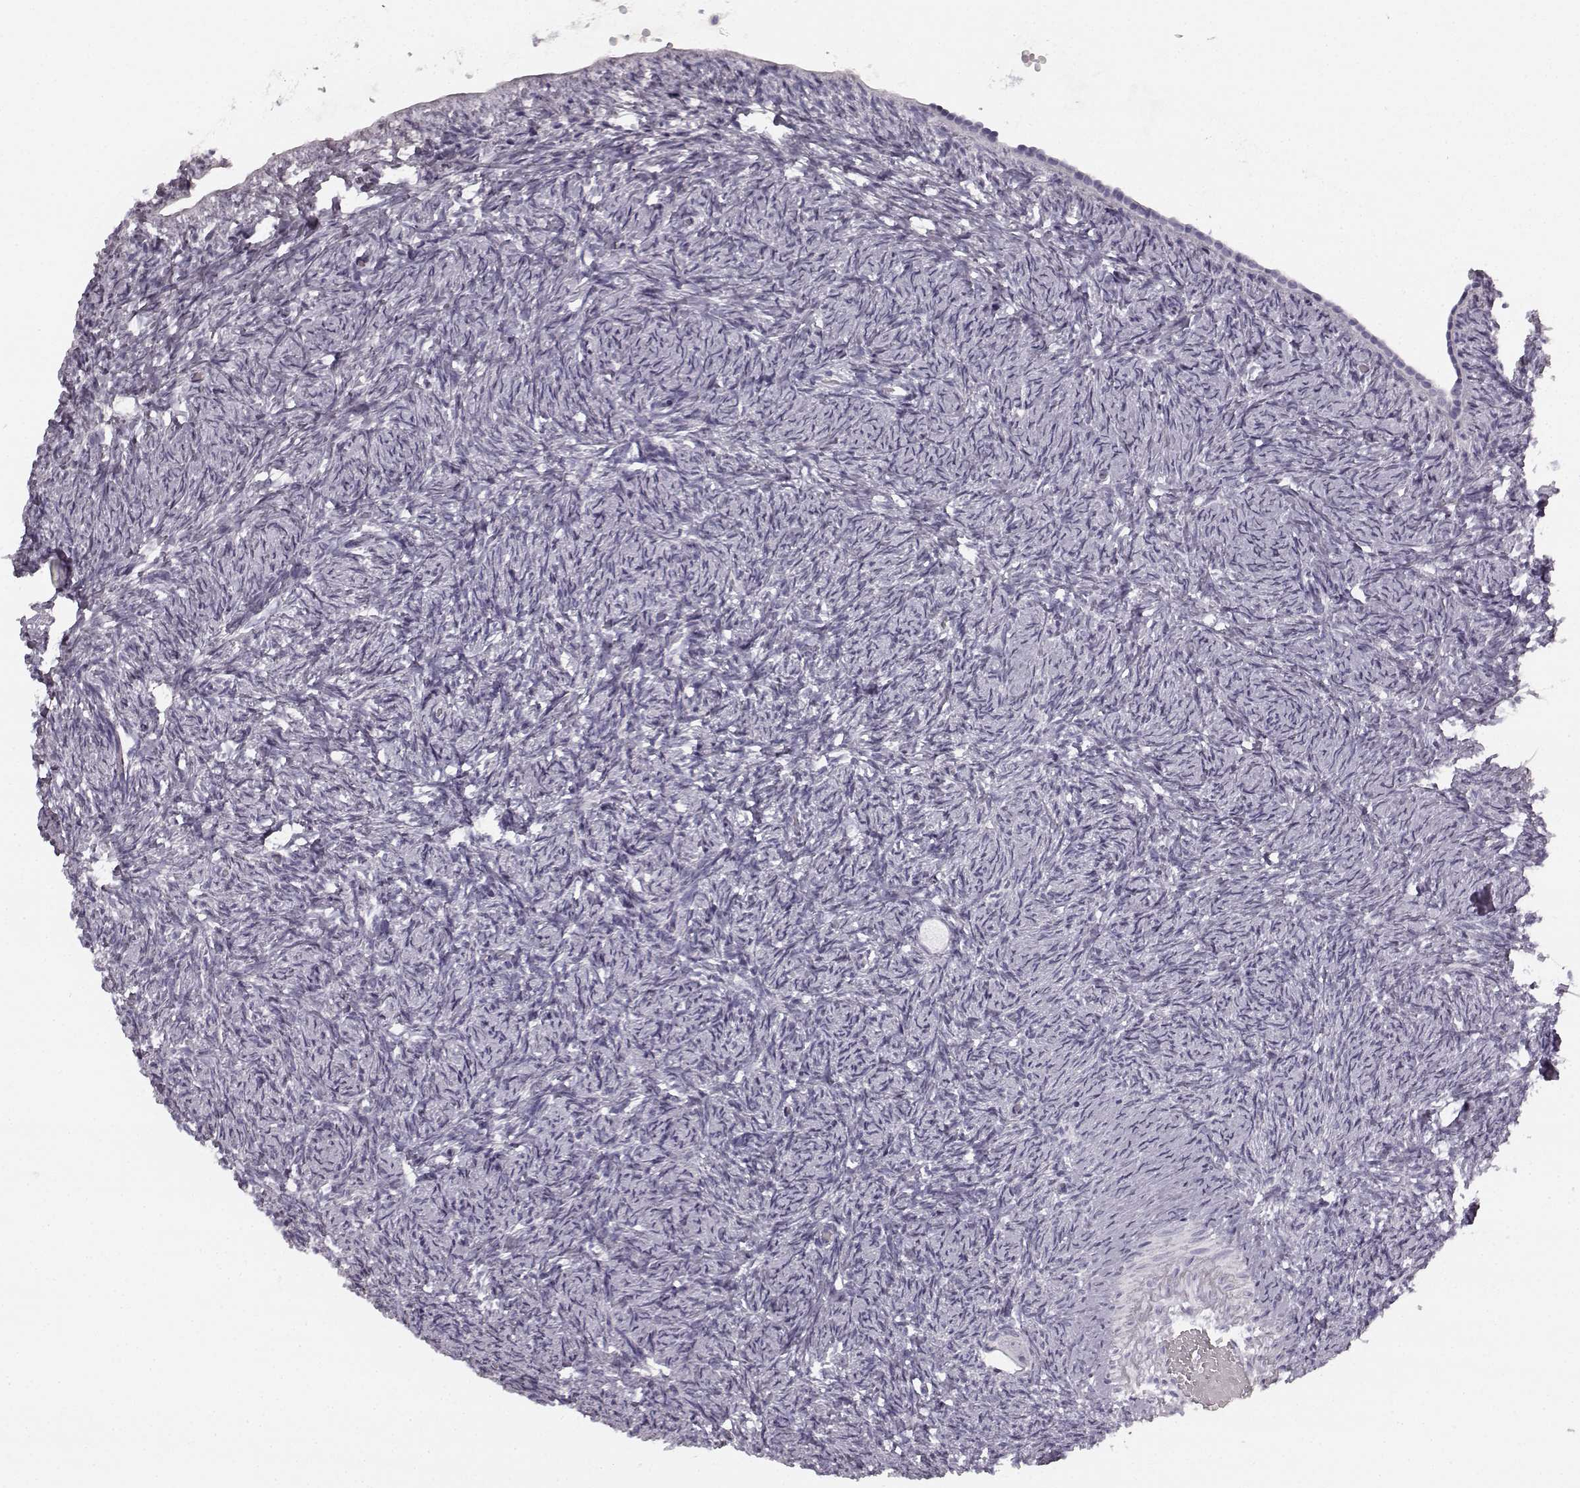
{"staining": {"intensity": "negative", "quantity": "none", "location": "none"}, "tissue": "ovary", "cell_type": "Follicle cells", "image_type": "normal", "snomed": [{"axis": "morphology", "description": "Normal tissue, NOS"}, {"axis": "topography", "description": "Ovary"}], "caption": "The image displays no staining of follicle cells in benign ovary. The staining is performed using DAB brown chromogen with nuclei counter-stained in using hematoxylin.", "gene": "TMPRSS15", "patient": {"sex": "female", "age": 39}}